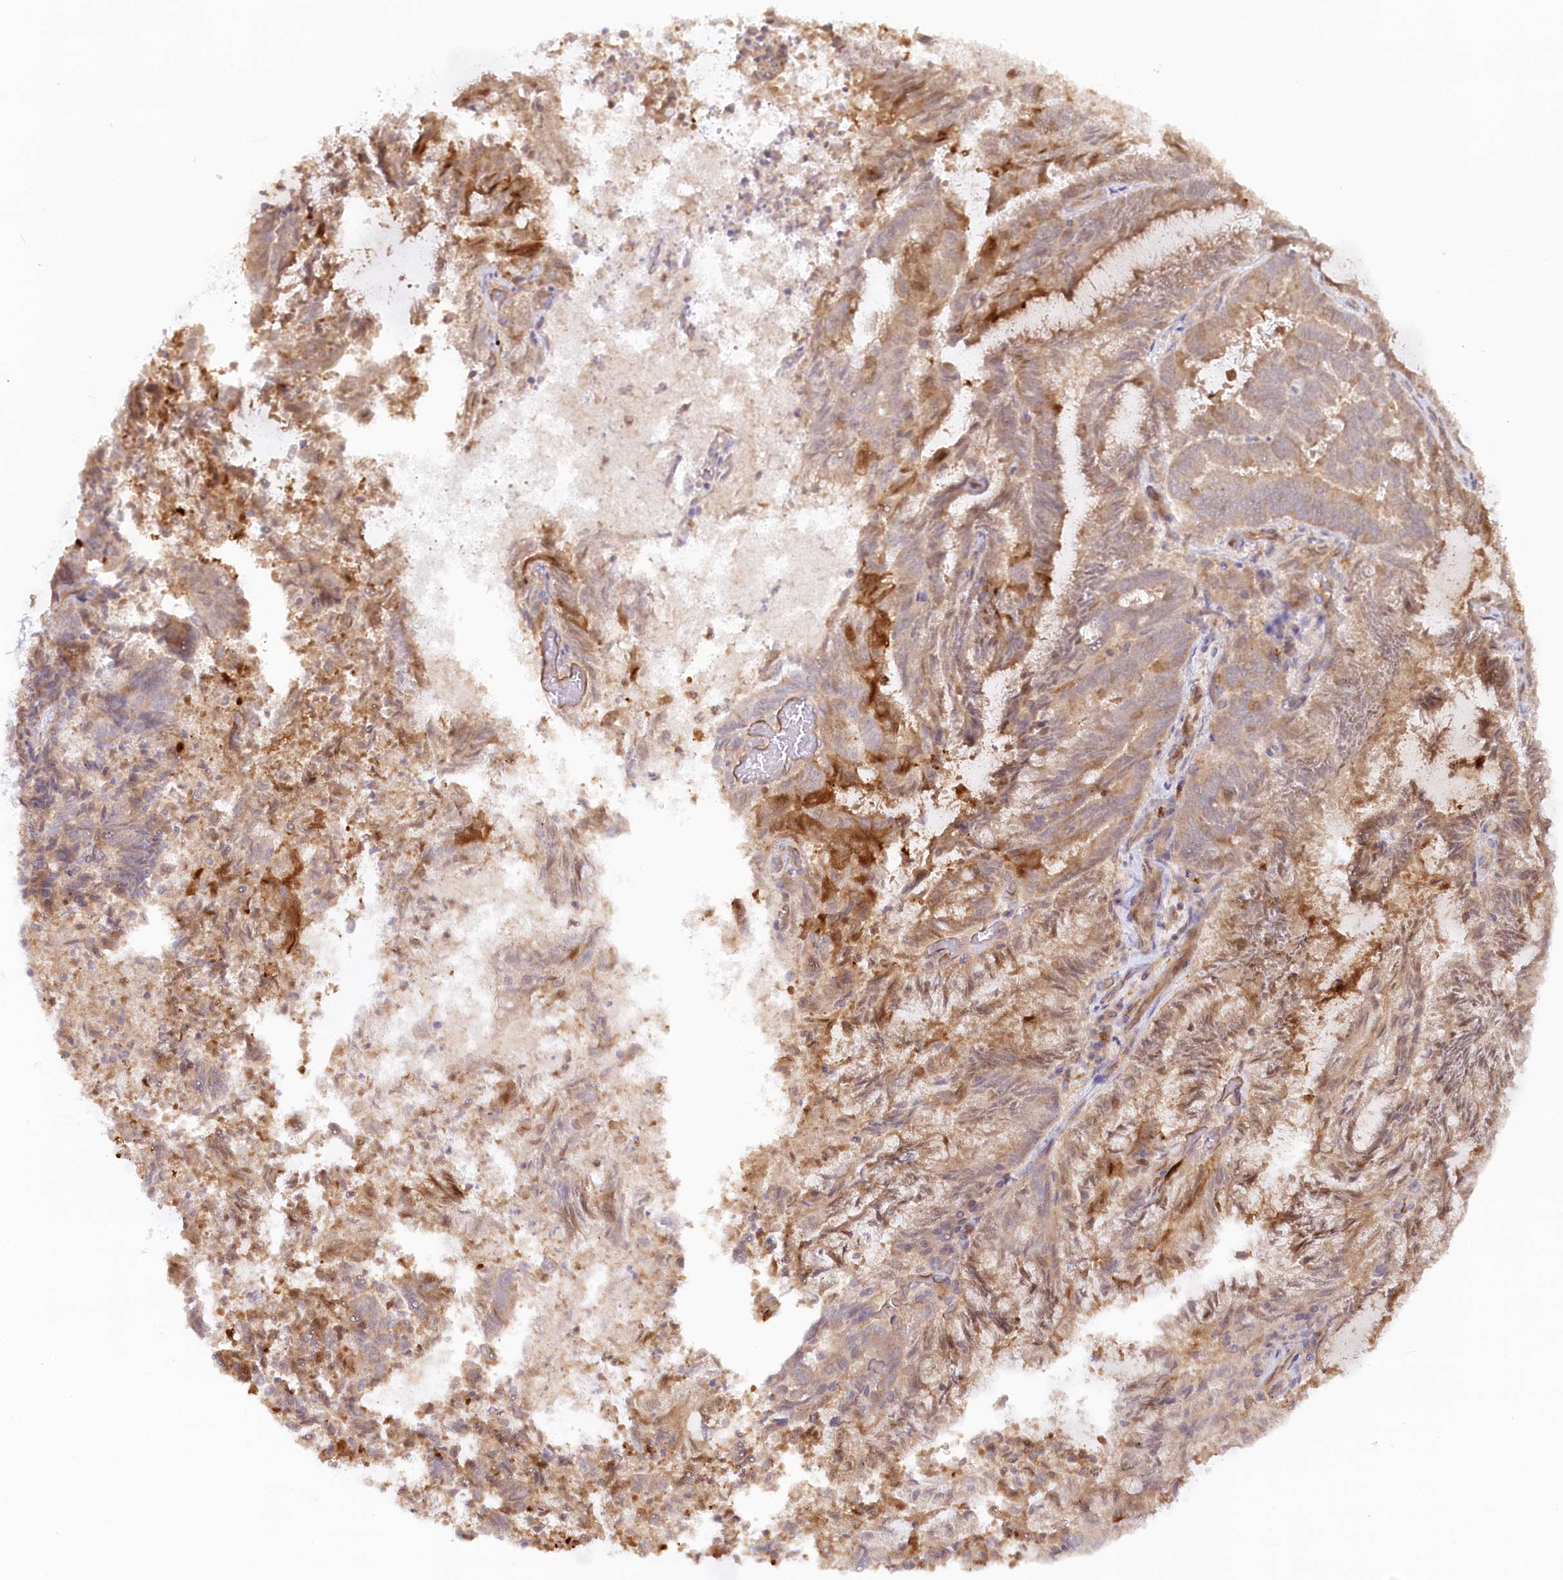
{"staining": {"intensity": "moderate", "quantity": "25%-75%", "location": "cytoplasmic/membranous"}, "tissue": "endometrial cancer", "cell_type": "Tumor cells", "image_type": "cancer", "snomed": [{"axis": "morphology", "description": "Adenocarcinoma, NOS"}, {"axis": "topography", "description": "Endometrium"}], "caption": "Immunohistochemical staining of adenocarcinoma (endometrial) reveals medium levels of moderate cytoplasmic/membranous protein positivity in approximately 25%-75% of tumor cells.", "gene": "GBE1", "patient": {"sex": "female", "age": 80}}